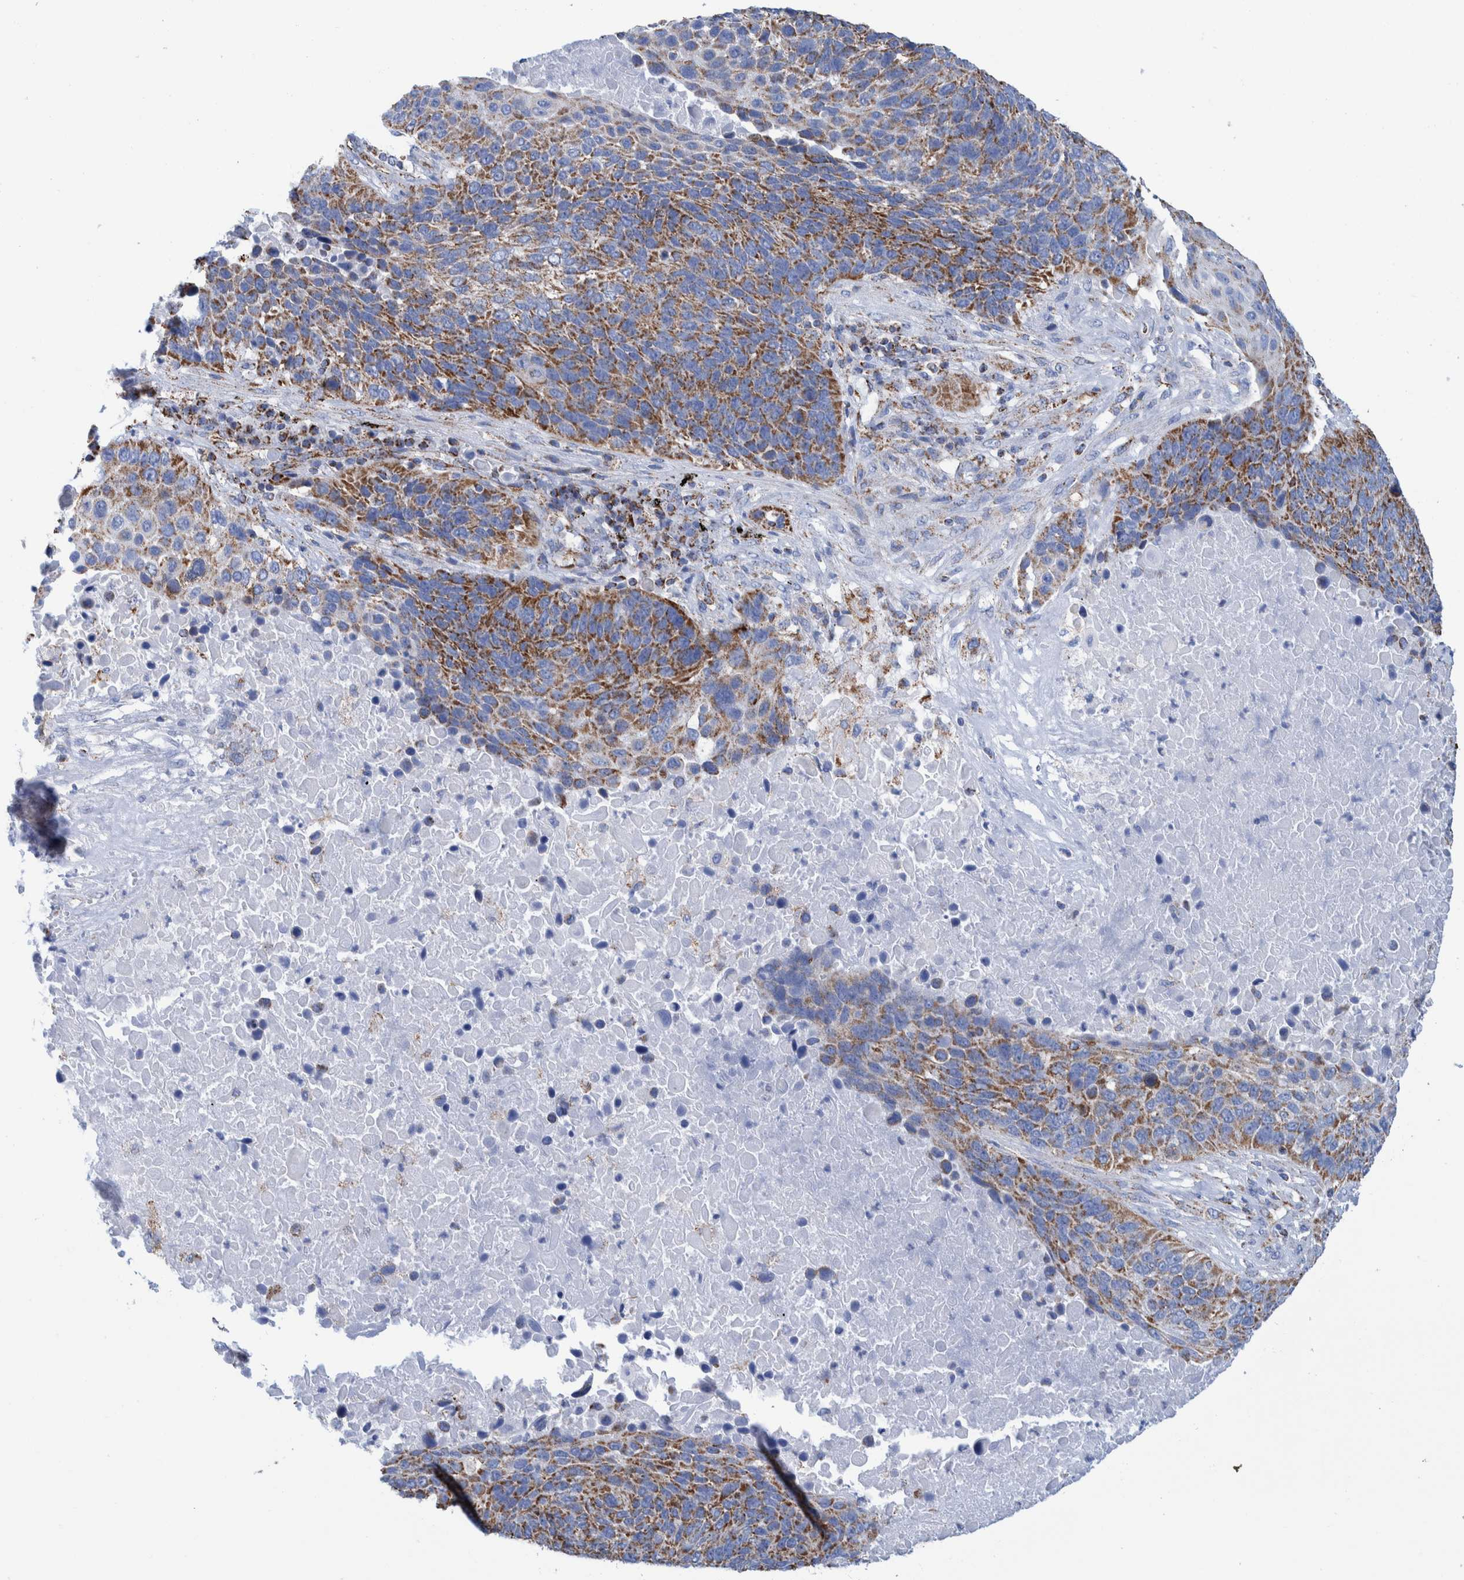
{"staining": {"intensity": "moderate", "quantity": ">75%", "location": "cytoplasmic/membranous"}, "tissue": "lung cancer", "cell_type": "Tumor cells", "image_type": "cancer", "snomed": [{"axis": "morphology", "description": "Squamous cell carcinoma, NOS"}, {"axis": "topography", "description": "Lung"}], "caption": "Lung cancer (squamous cell carcinoma) was stained to show a protein in brown. There is medium levels of moderate cytoplasmic/membranous expression in about >75% of tumor cells.", "gene": "DECR1", "patient": {"sex": "male", "age": 66}}